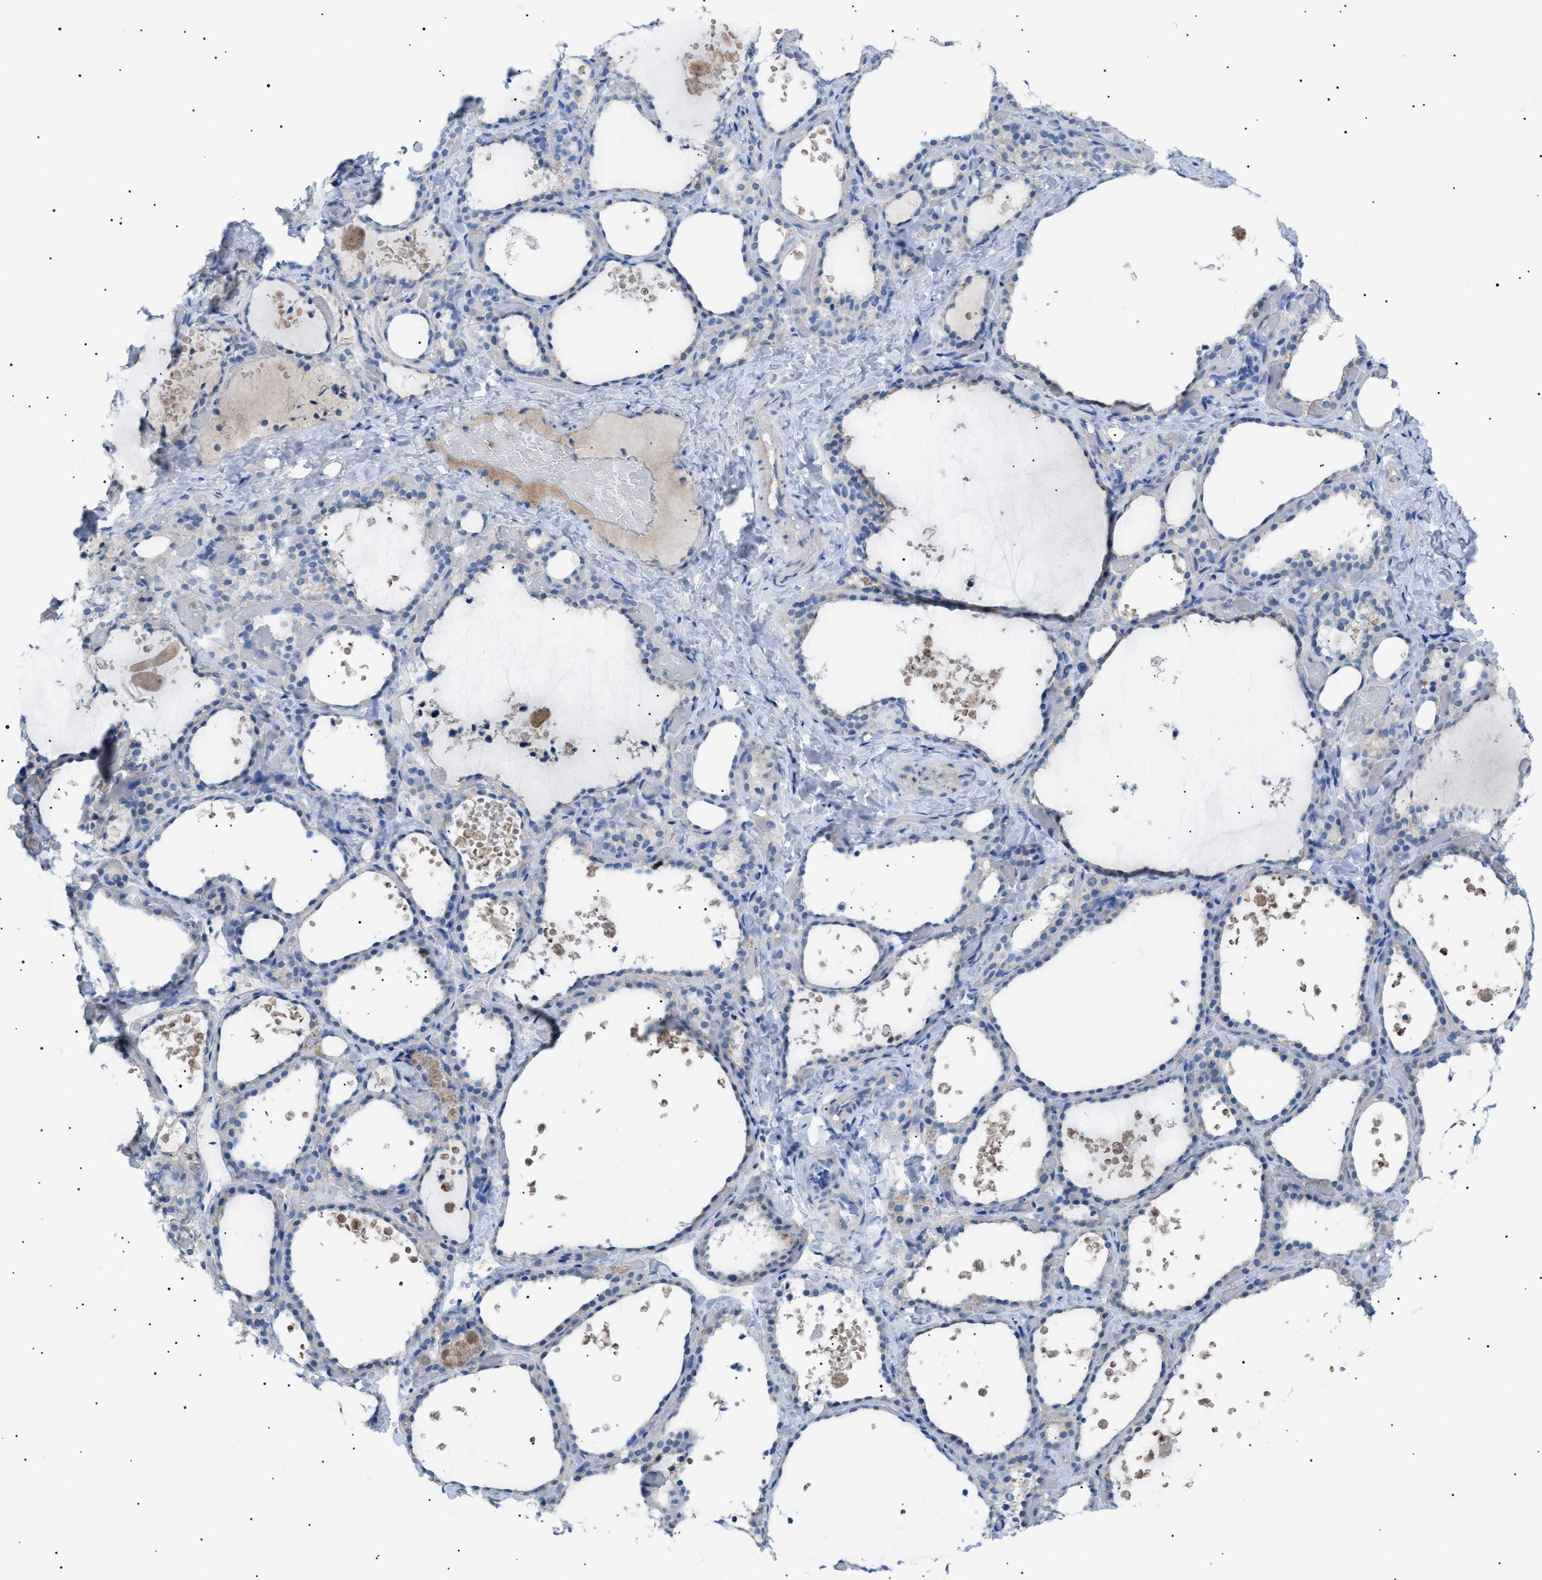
{"staining": {"intensity": "negative", "quantity": "none", "location": "none"}, "tissue": "thyroid gland", "cell_type": "Glandular cells", "image_type": "normal", "snomed": [{"axis": "morphology", "description": "Normal tissue, NOS"}, {"axis": "topography", "description": "Thyroid gland"}], "caption": "This is an IHC image of normal thyroid gland. There is no positivity in glandular cells.", "gene": "ADAMTS1", "patient": {"sex": "female", "age": 44}}